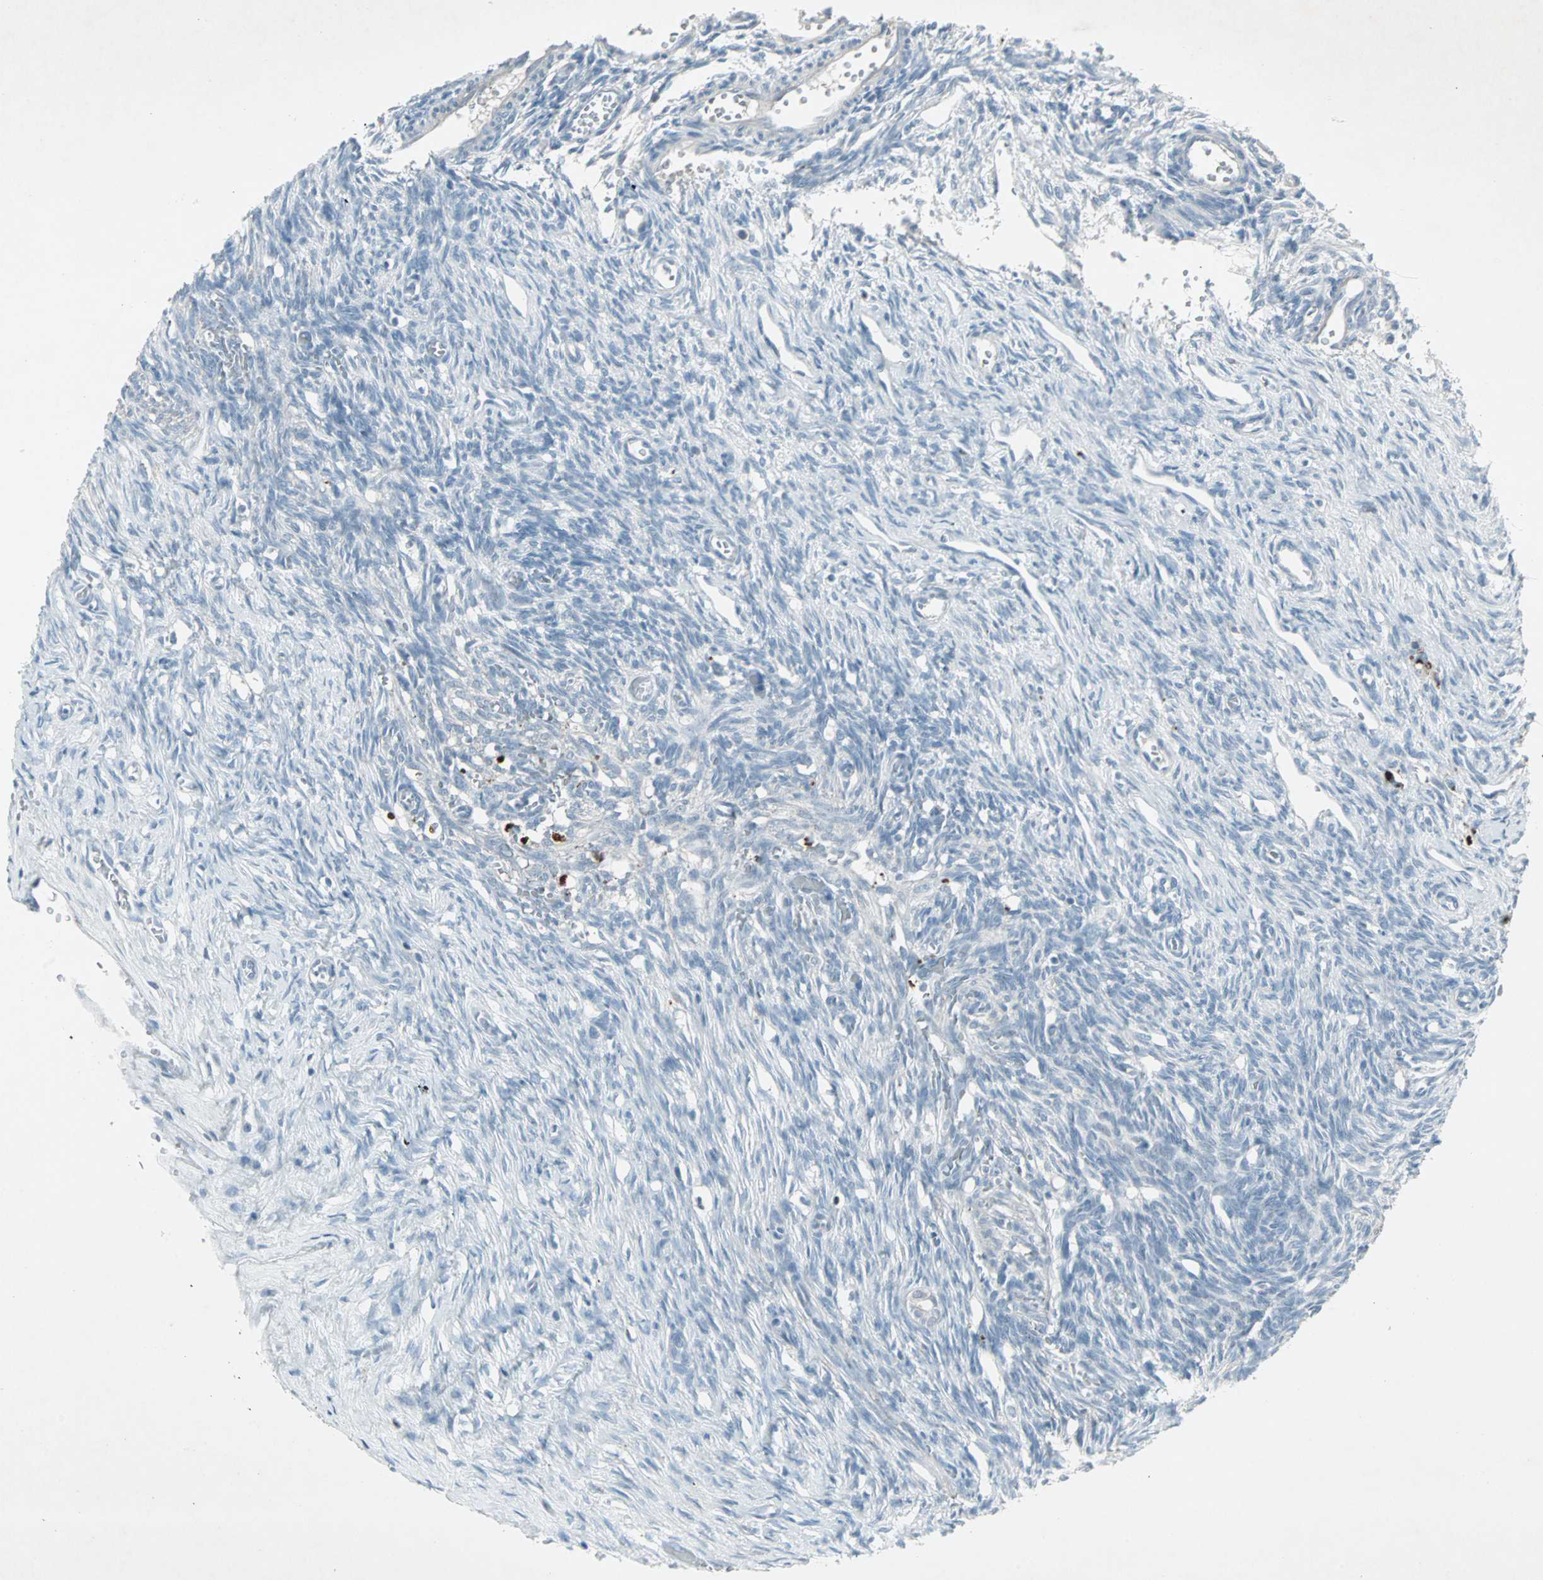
{"staining": {"intensity": "negative", "quantity": "none", "location": "none"}, "tissue": "ovary", "cell_type": "Ovarian stroma cells", "image_type": "normal", "snomed": [{"axis": "morphology", "description": "Normal tissue, NOS"}, {"axis": "topography", "description": "Ovary"}], "caption": "Immunohistochemistry of benign ovary exhibits no expression in ovarian stroma cells.", "gene": "LANCL3", "patient": {"sex": "female", "age": 33}}